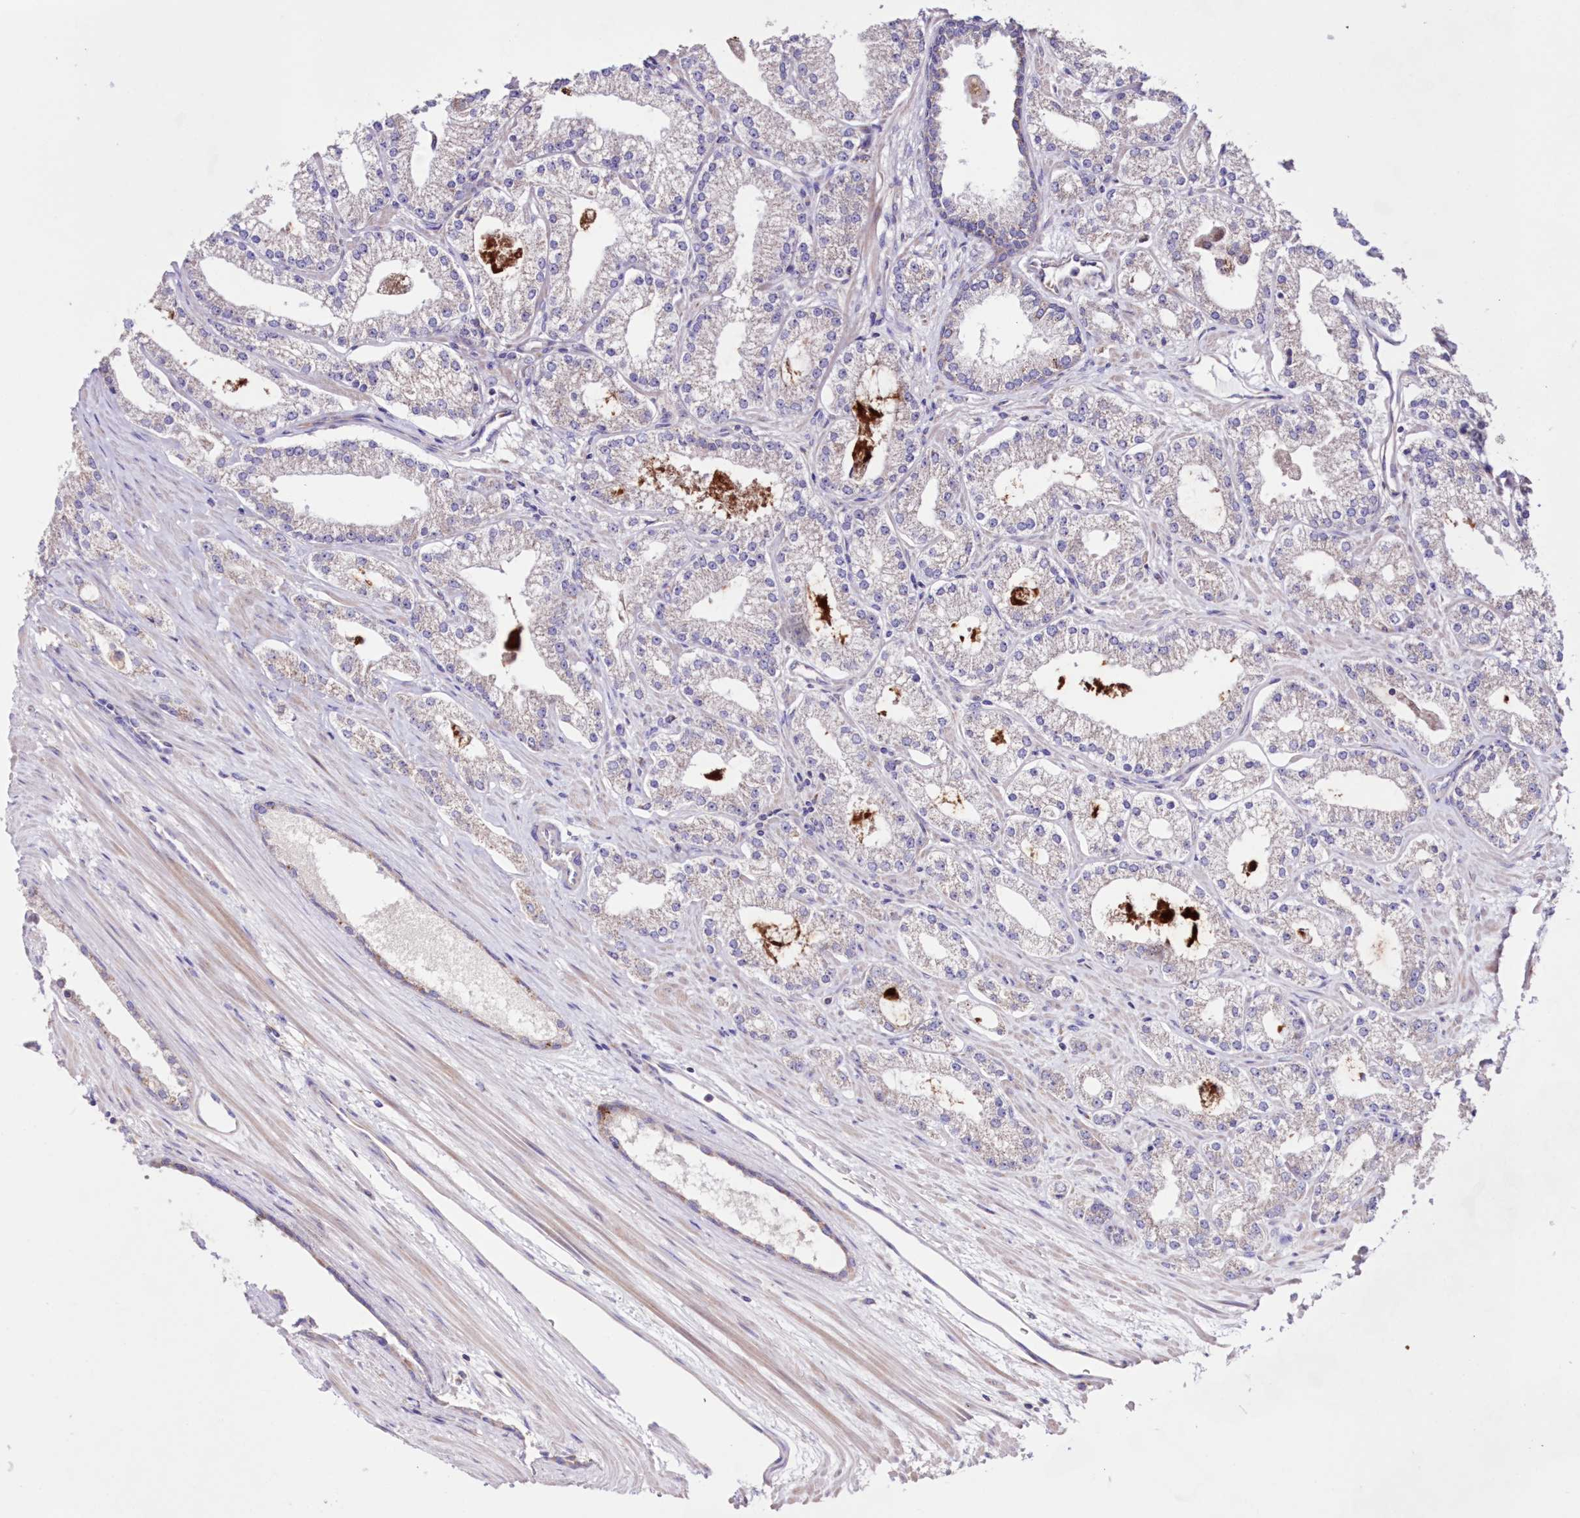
{"staining": {"intensity": "negative", "quantity": "none", "location": "none"}, "tissue": "prostate cancer", "cell_type": "Tumor cells", "image_type": "cancer", "snomed": [{"axis": "morphology", "description": "Adenocarcinoma, Low grade"}, {"axis": "topography", "description": "Prostate"}], "caption": "This is an immunohistochemistry (IHC) photomicrograph of prostate cancer (adenocarcinoma (low-grade)). There is no positivity in tumor cells.", "gene": "HADHB", "patient": {"sex": "male", "age": 69}}